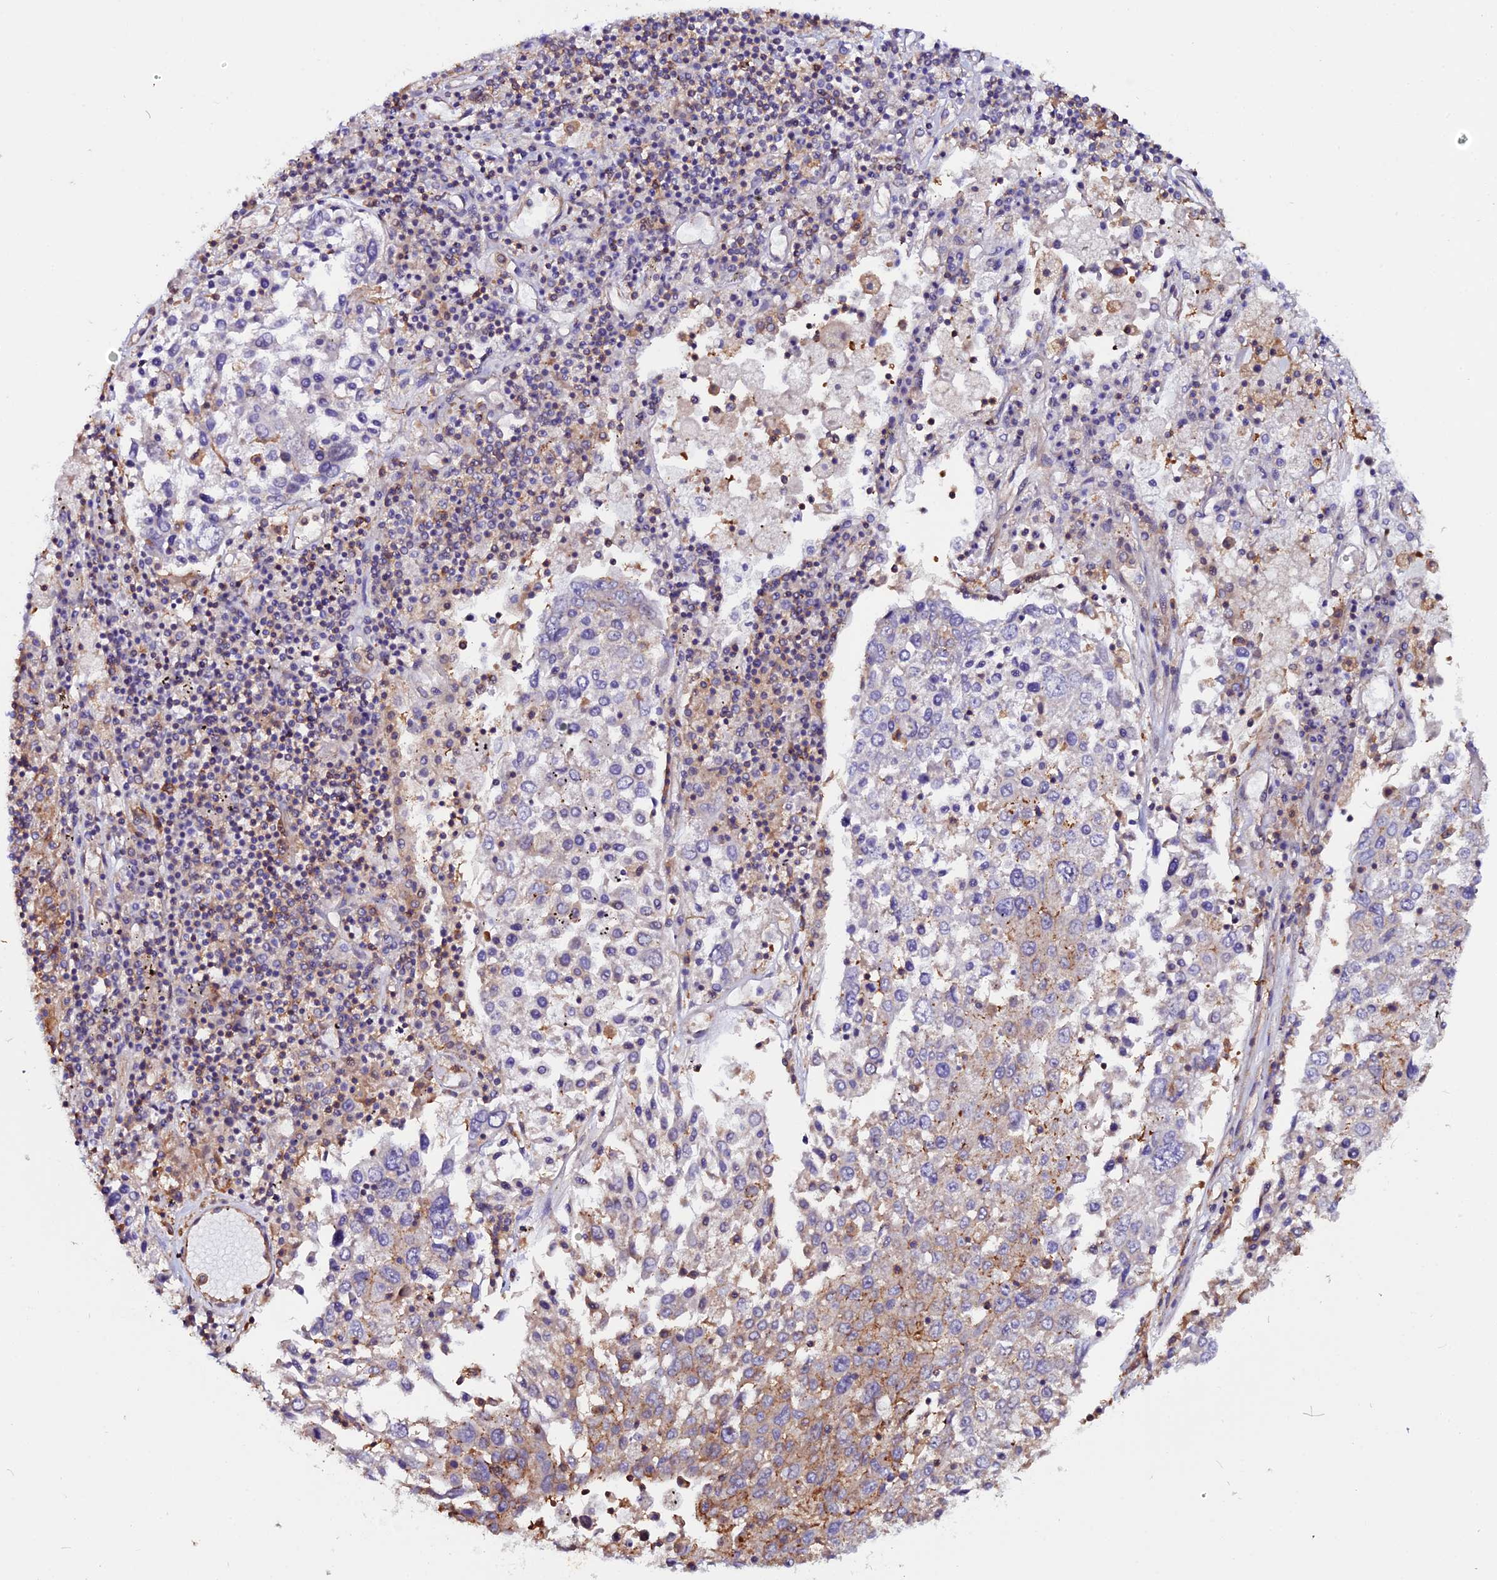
{"staining": {"intensity": "negative", "quantity": "none", "location": "none"}, "tissue": "lung cancer", "cell_type": "Tumor cells", "image_type": "cancer", "snomed": [{"axis": "morphology", "description": "Squamous cell carcinoma, NOS"}, {"axis": "topography", "description": "Lung"}], "caption": "Immunohistochemical staining of human lung cancer displays no significant positivity in tumor cells.", "gene": "USP17L15", "patient": {"sex": "male", "age": 65}}